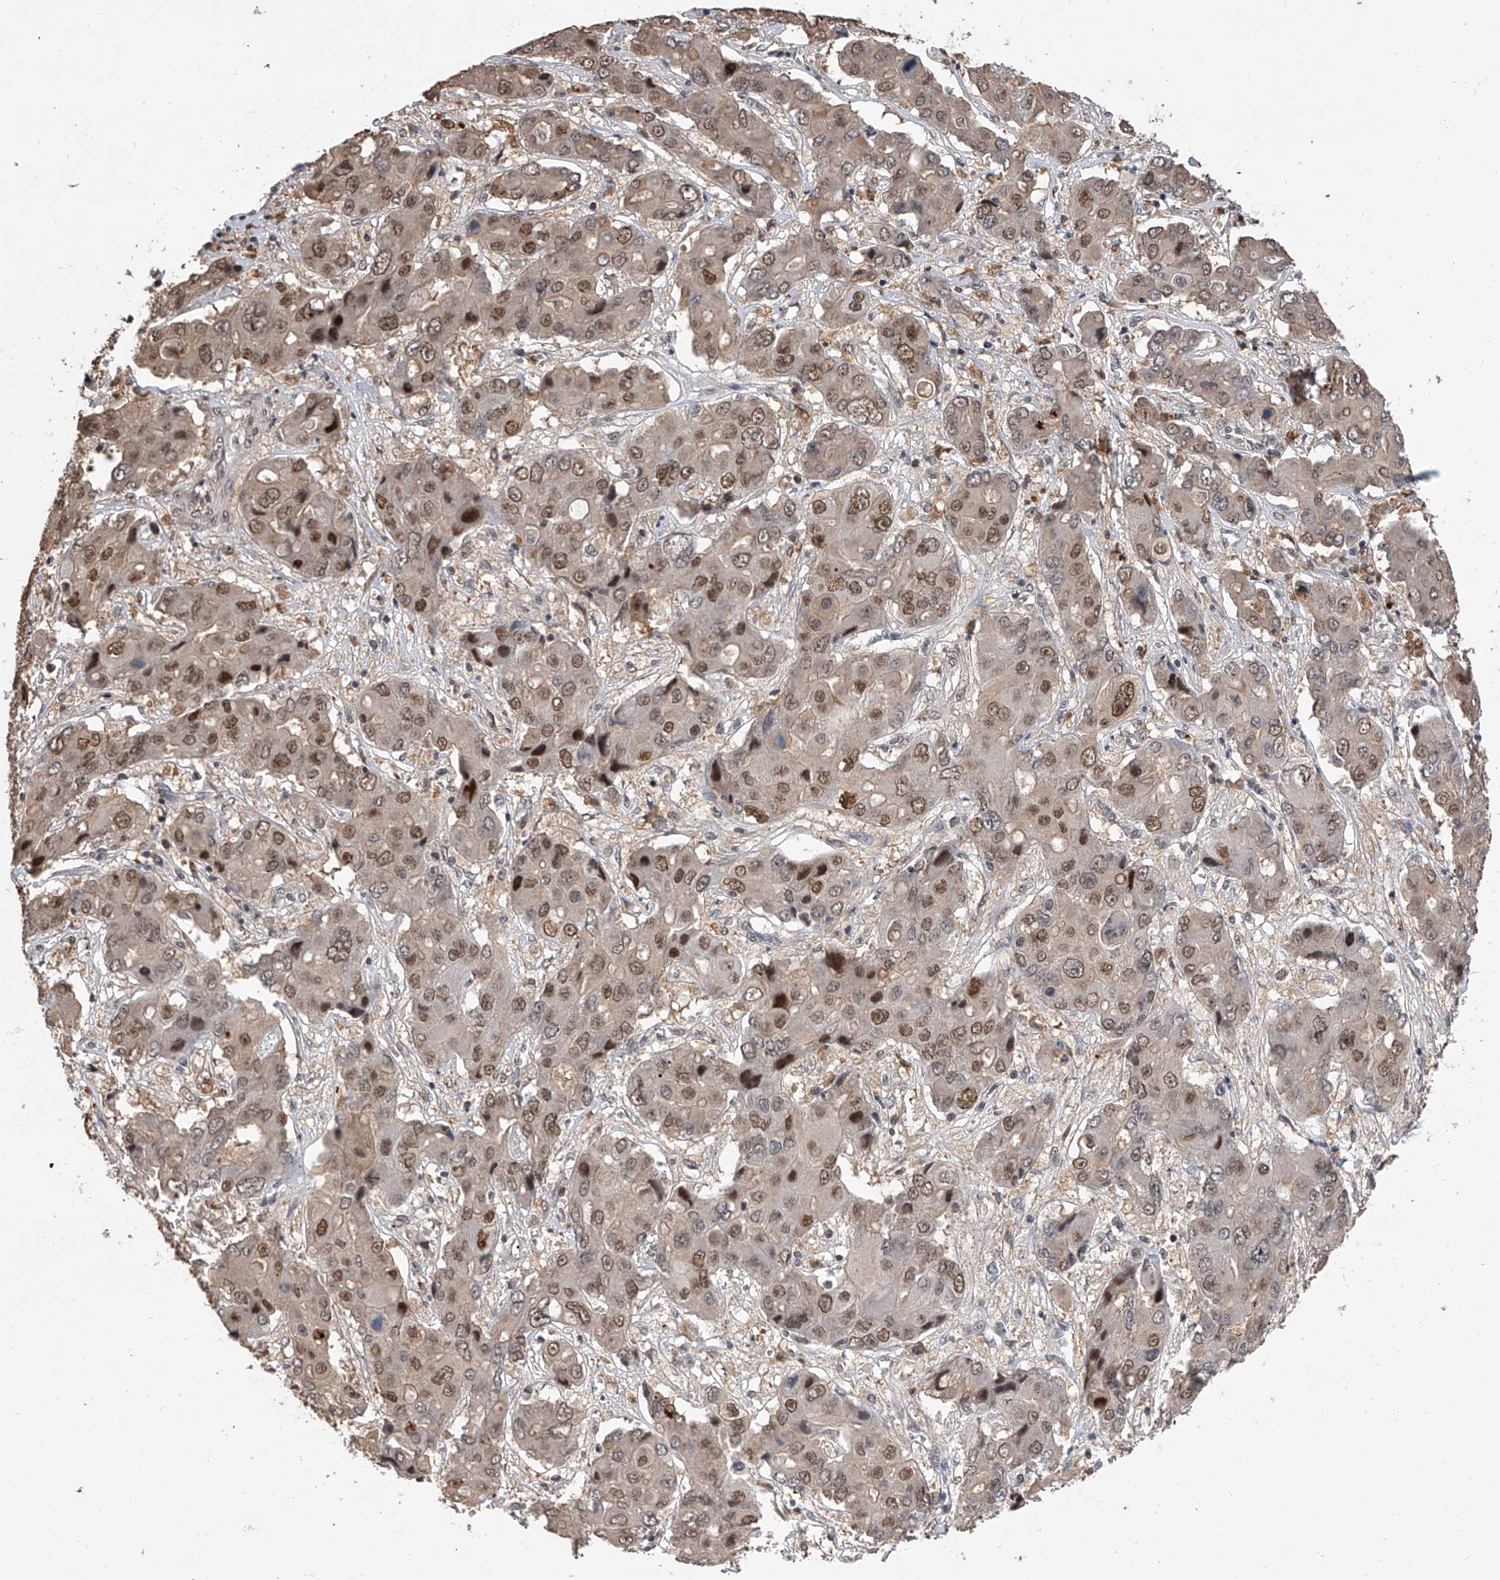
{"staining": {"intensity": "moderate", "quantity": ">75%", "location": "nuclear"}, "tissue": "liver cancer", "cell_type": "Tumor cells", "image_type": "cancer", "snomed": [{"axis": "morphology", "description": "Cholangiocarcinoma"}, {"axis": "topography", "description": "Liver"}], "caption": "This micrograph reveals liver cholangiocarcinoma stained with IHC to label a protein in brown. The nuclear of tumor cells show moderate positivity for the protein. Nuclei are counter-stained blue.", "gene": "BHLHE23", "patient": {"sex": "male", "age": 67}}